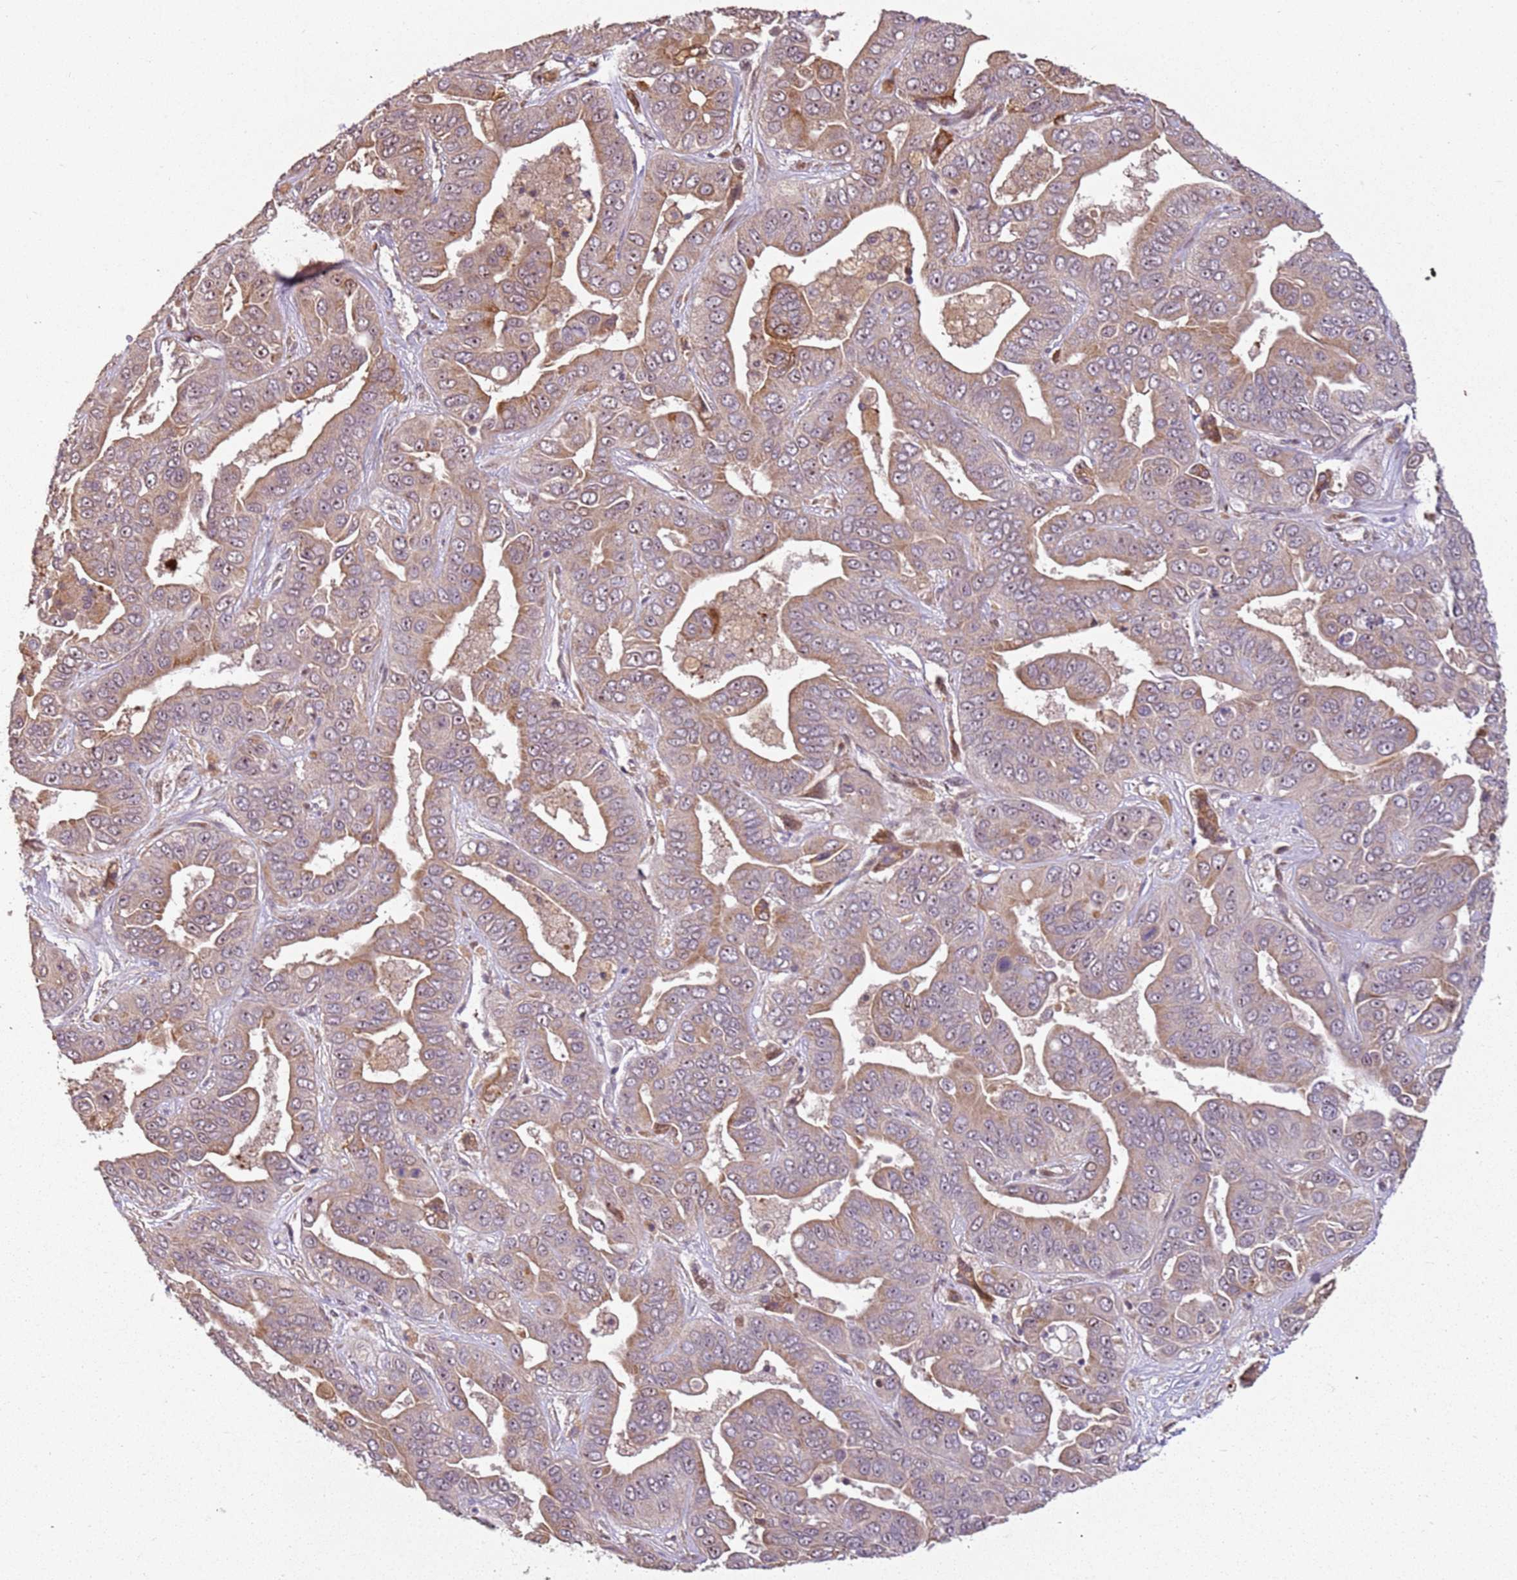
{"staining": {"intensity": "moderate", "quantity": ">75%", "location": "cytoplasmic/membranous,nuclear"}, "tissue": "liver cancer", "cell_type": "Tumor cells", "image_type": "cancer", "snomed": [{"axis": "morphology", "description": "Cholangiocarcinoma"}, {"axis": "topography", "description": "Liver"}], "caption": "The immunohistochemical stain highlights moderate cytoplasmic/membranous and nuclear positivity in tumor cells of liver cancer (cholangiocarcinoma) tissue.", "gene": "CHURC1", "patient": {"sex": "female", "age": 52}}